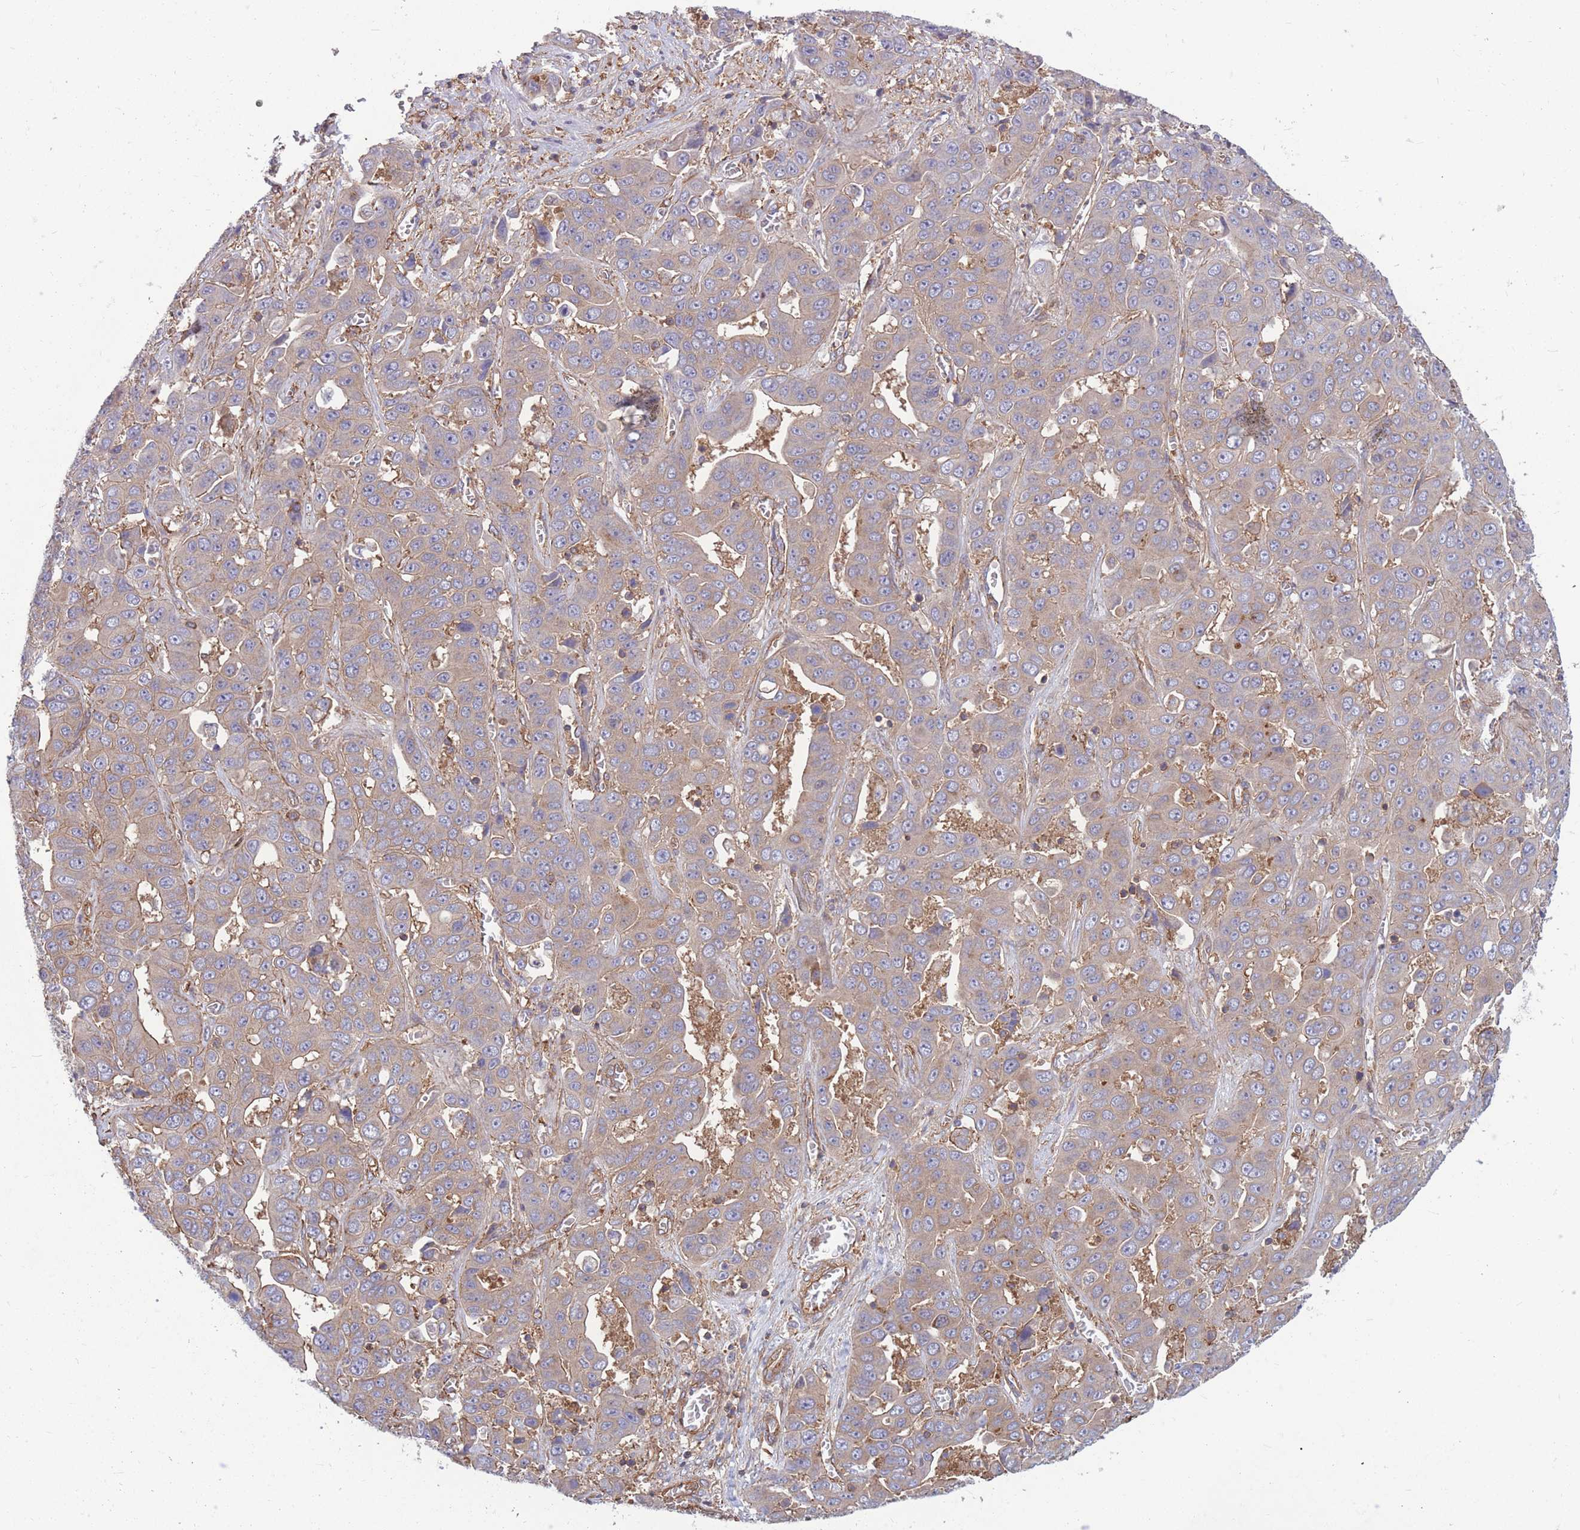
{"staining": {"intensity": "weak", "quantity": "25%-75%", "location": "cytoplasmic/membranous"}, "tissue": "liver cancer", "cell_type": "Tumor cells", "image_type": "cancer", "snomed": [{"axis": "morphology", "description": "Cholangiocarcinoma"}, {"axis": "topography", "description": "Liver"}], "caption": "A low amount of weak cytoplasmic/membranous expression is identified in about 25%-75% of tumor cells in liver cancer (cholangiocarcinoma) tissue.", "gene": "GGA1", "patient": {"sex": "female", "age": 52}}